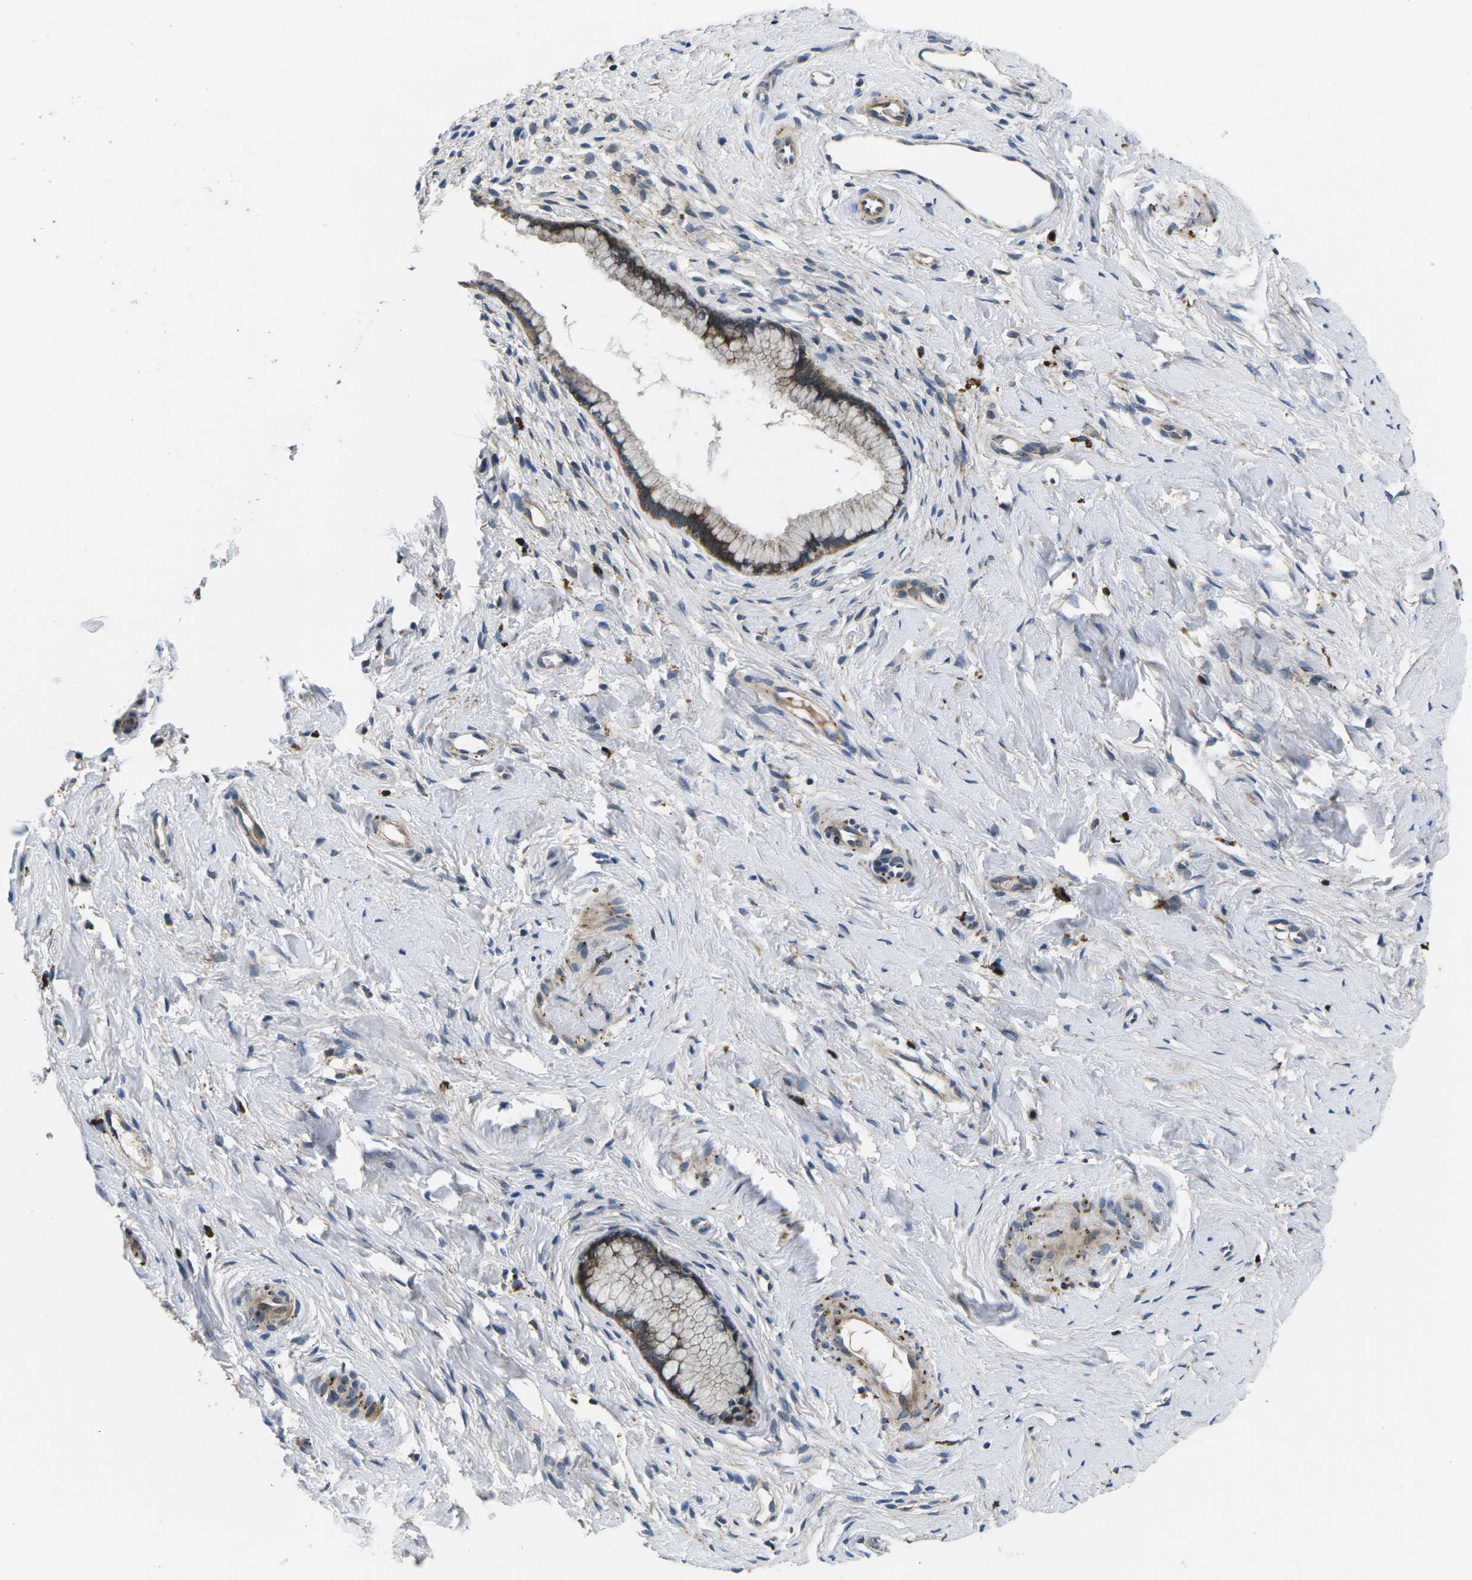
{"staining": {"intensity": "strong", "quantity": "25%-75%", "location": "cytoplasmic/membranous"}, "tissue": "cervix", "cell_type": "Glandular cells", "image_type": "normal", "snomed": [{"axis": "morphology", "description": "Normal tissue, NOS"}, {"axis": "topography", "description": "Cervix"}], "caption": "Strong cytoplasmic/membranous expression is present in approximately 25%-75% of glandular cells in unremarkable cervix.", "gene": "PLCE1", "patient": {"sex": "female", "age": 65}}